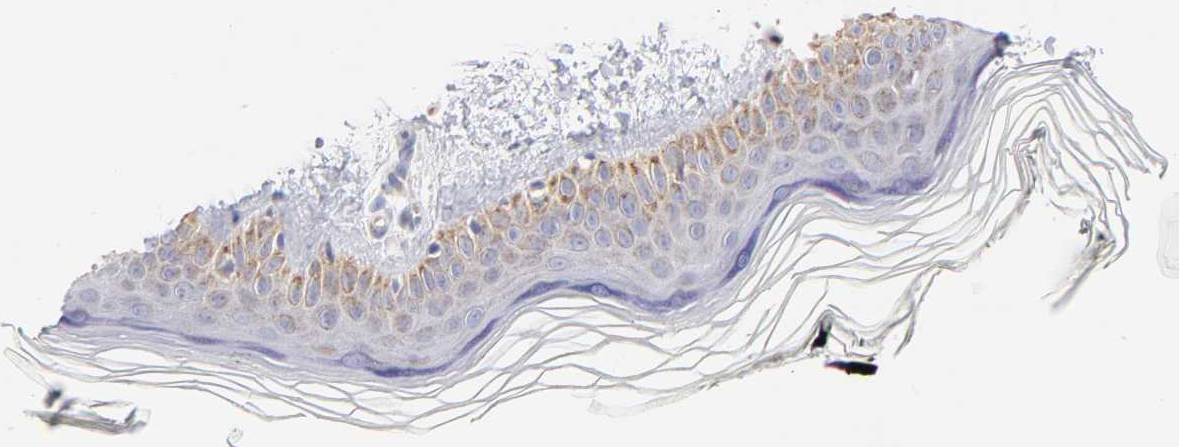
{"staining": {"intensity": "negative", "quantity": "none", "location": "none"}, "tissue": "skin", "cell_type": "Fibroblasts", "image_type": "normal", "snomed": [{"axis": "morphology", "description": "Normal tissue, NOS"}, {"axis": "topography", "description": "Skin"}], "caption": "IHC micrograph of normal skin: human skin stained with DAB demonstrates no significant protein staining in fibroblasts.", "gene": "TIMM8A", "patient": {"sex": "female", "age": 19}}